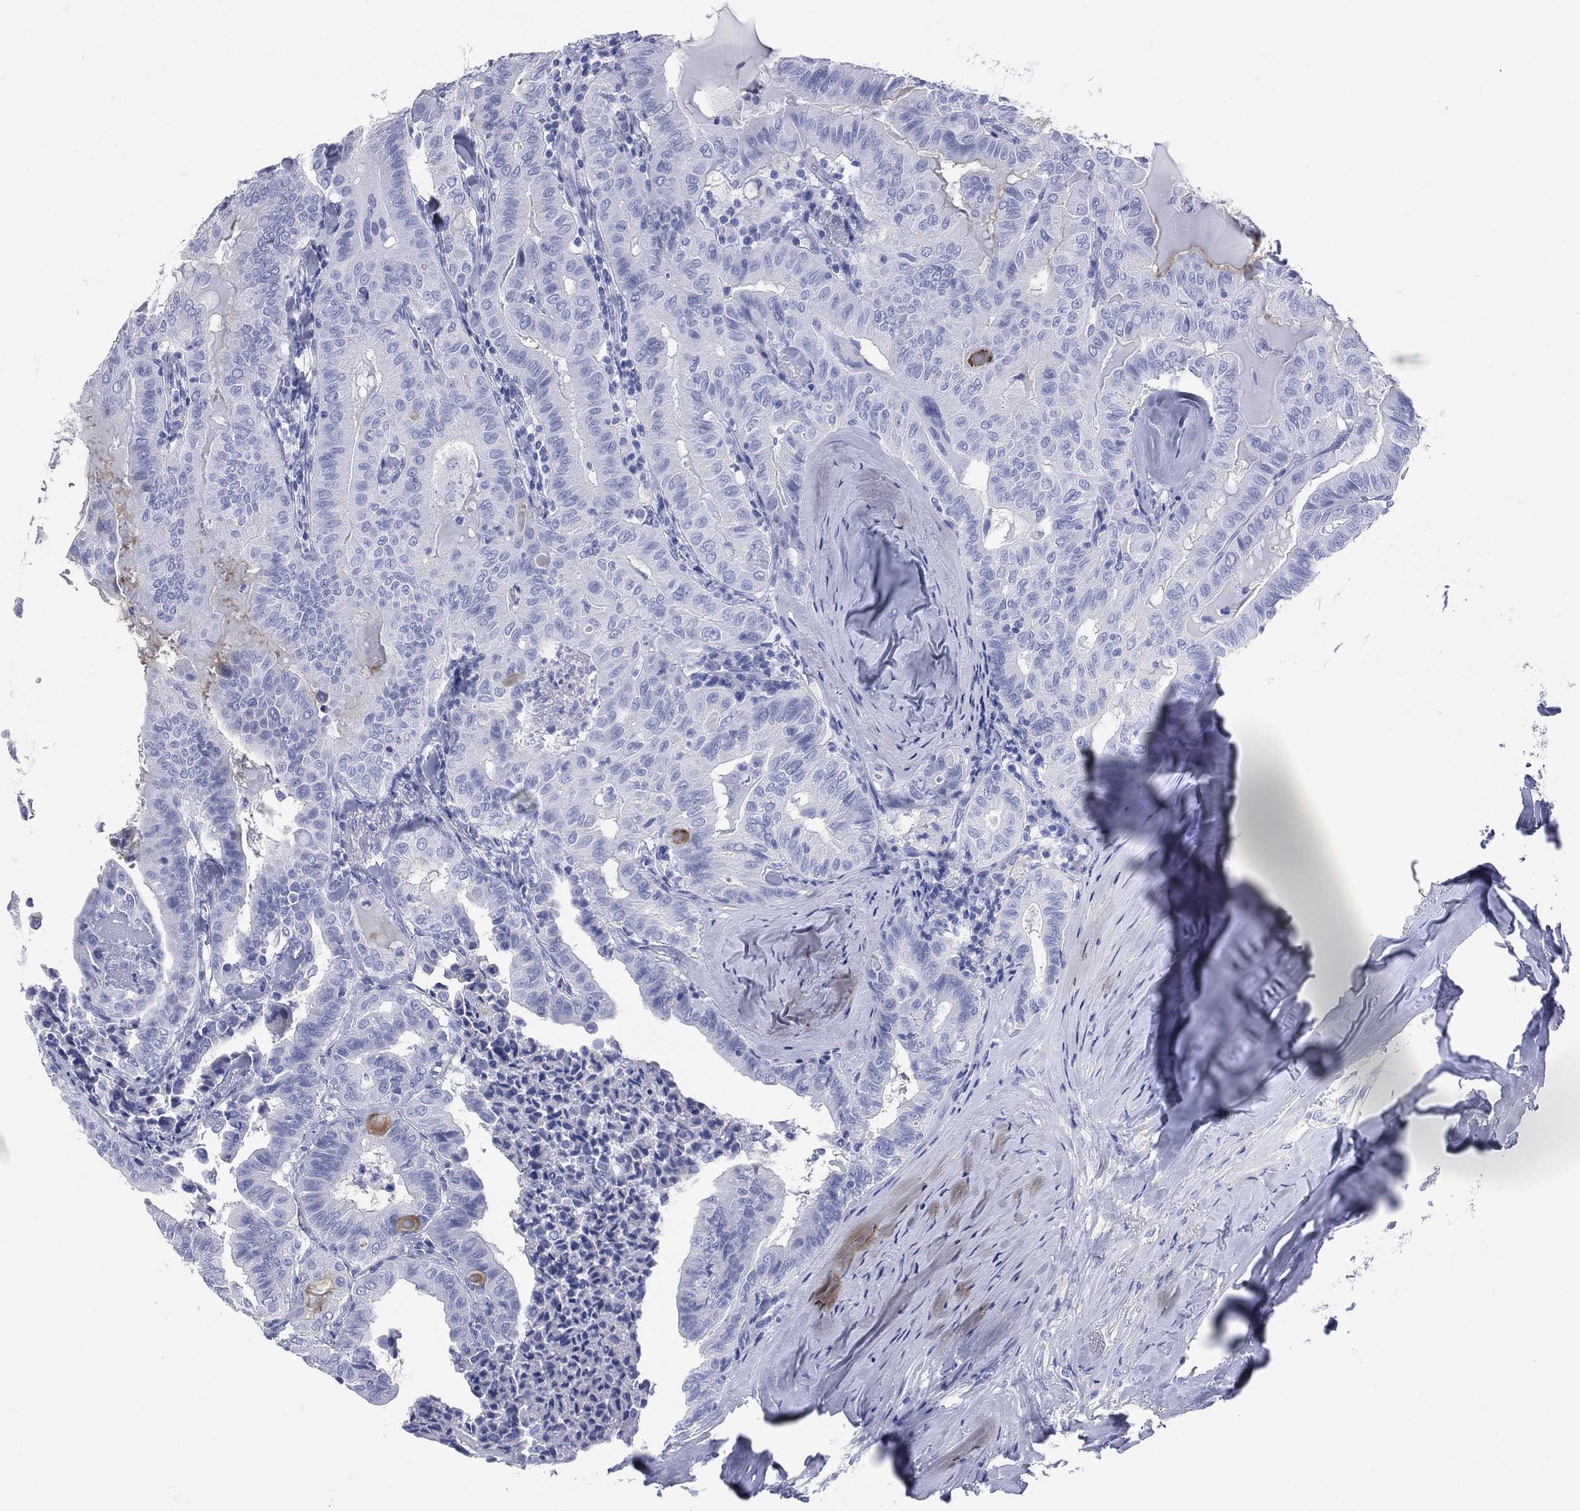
{"staining": {"intensity": "negative", "quantity": "none", "location": "none"}, "tissue": "thyroid cancer", "cell_type": "Tumor cells", "image_type": "cancer", "snomed": [{"axis": "morphology", "description": "Papillary adenocarcinoma, NOS"}, {"axis": "topography", "description": "Thyroid gland"}], "caption": "Tumor cells are negative for brown protein staining in papillary adenocarcinoma (thyroid).", "gene": "SYP", "patient": {"sex": "female", "age": 68}}